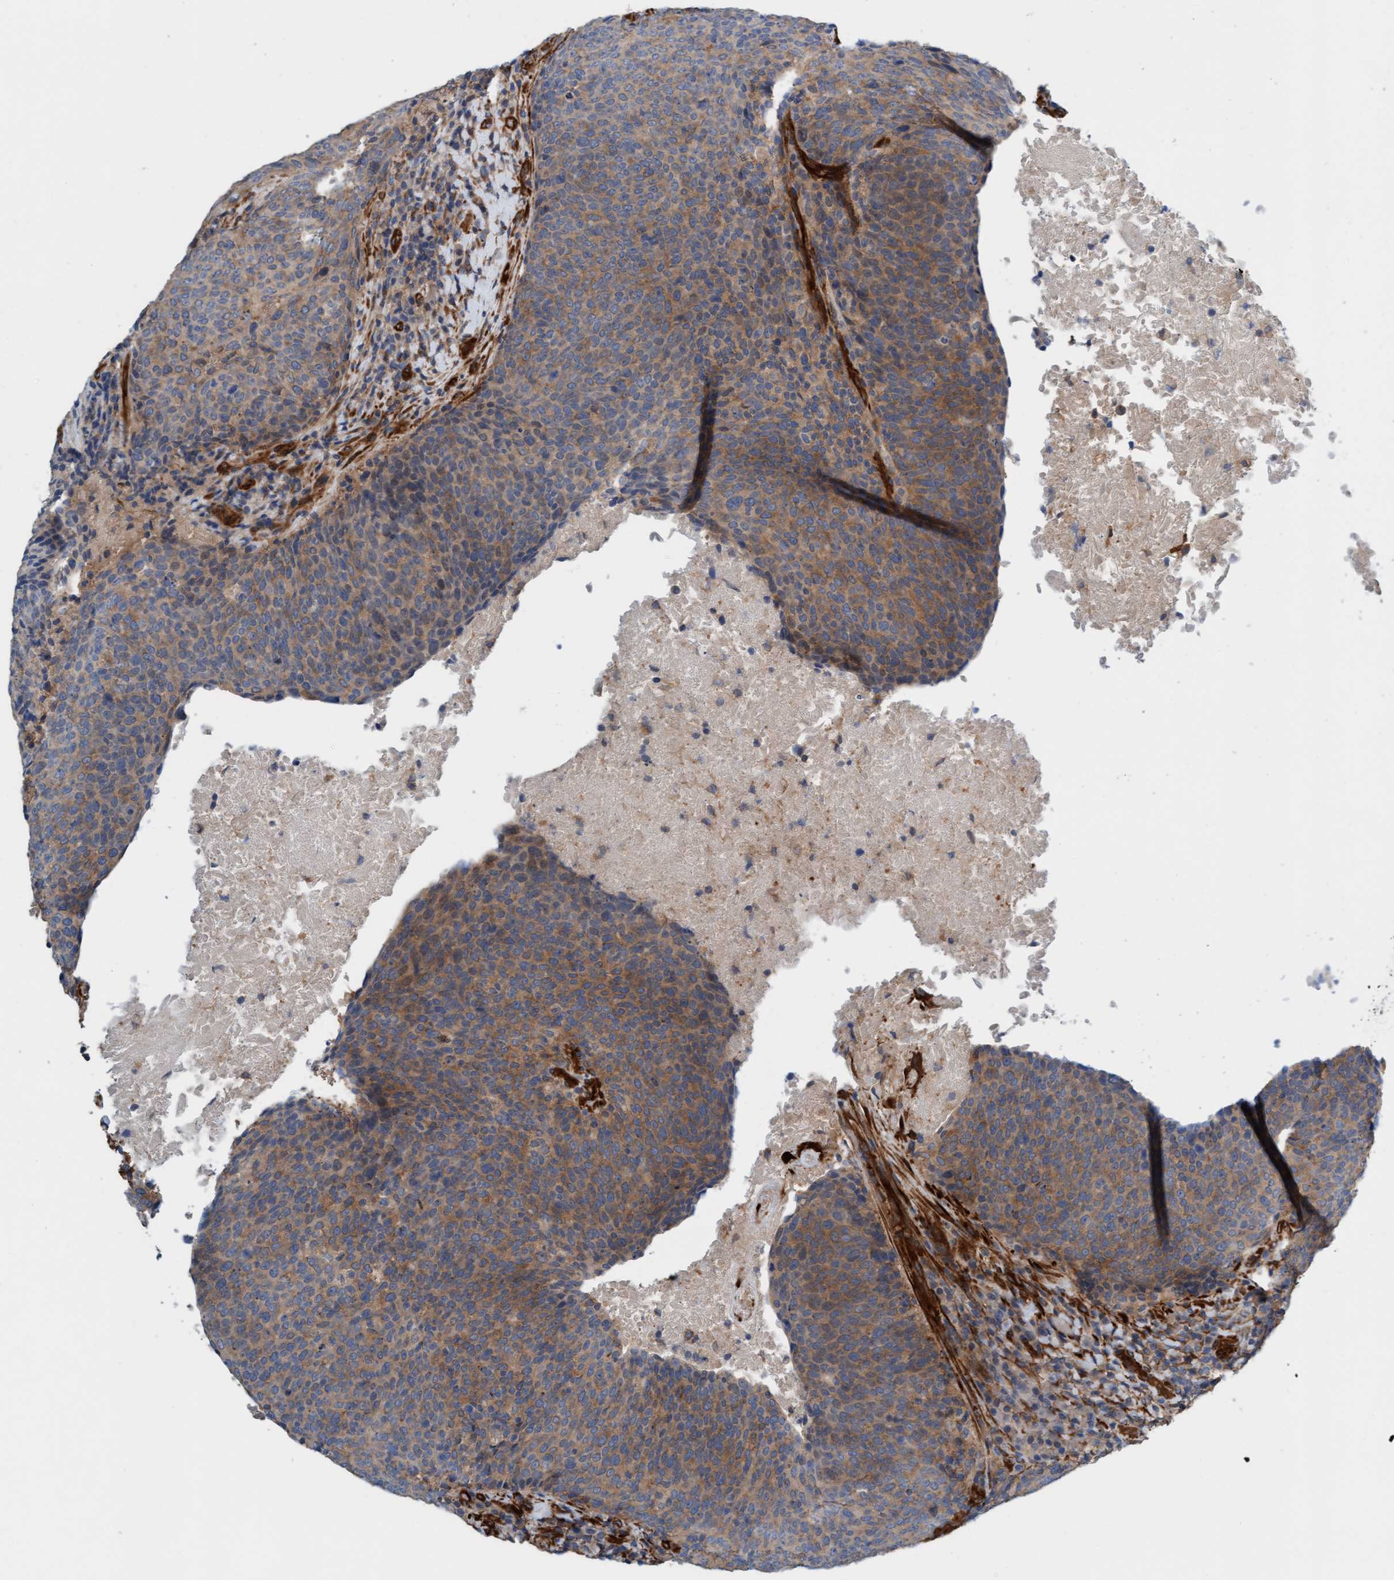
{"staining": {"intensity": "moderate", "quantity": ">75%", "location": "cytoplasmic/membranous"}, "tissue": "head and neck cancer", "cell_type": "Tumor cells", "image_type": "cancer", "snomed": [{"axis": "morphology", "description": "Squamous cell carcinoma, NOS"}, {"axis": "morphology", "description": "Squamous cell carcinoma, metastatic, NOS"}, {"axis": "topography", "description": "Lymph node"}, {"axis": "topography", "description": "Head-Neck"}], "caption": "The immunohistochemical stain shows moderate cytoplasmic/membranous positivity in tumor cells of head and neck squamous cell carcinoma tissue. (Stains: DAB (3,3'-diaminobenzidine) in brown, nuclei in blue, Microscopy: brightfield microscopy at high magnification).", "gene": "FMNL3", "patient": {"sex": "male", "age": 62}}